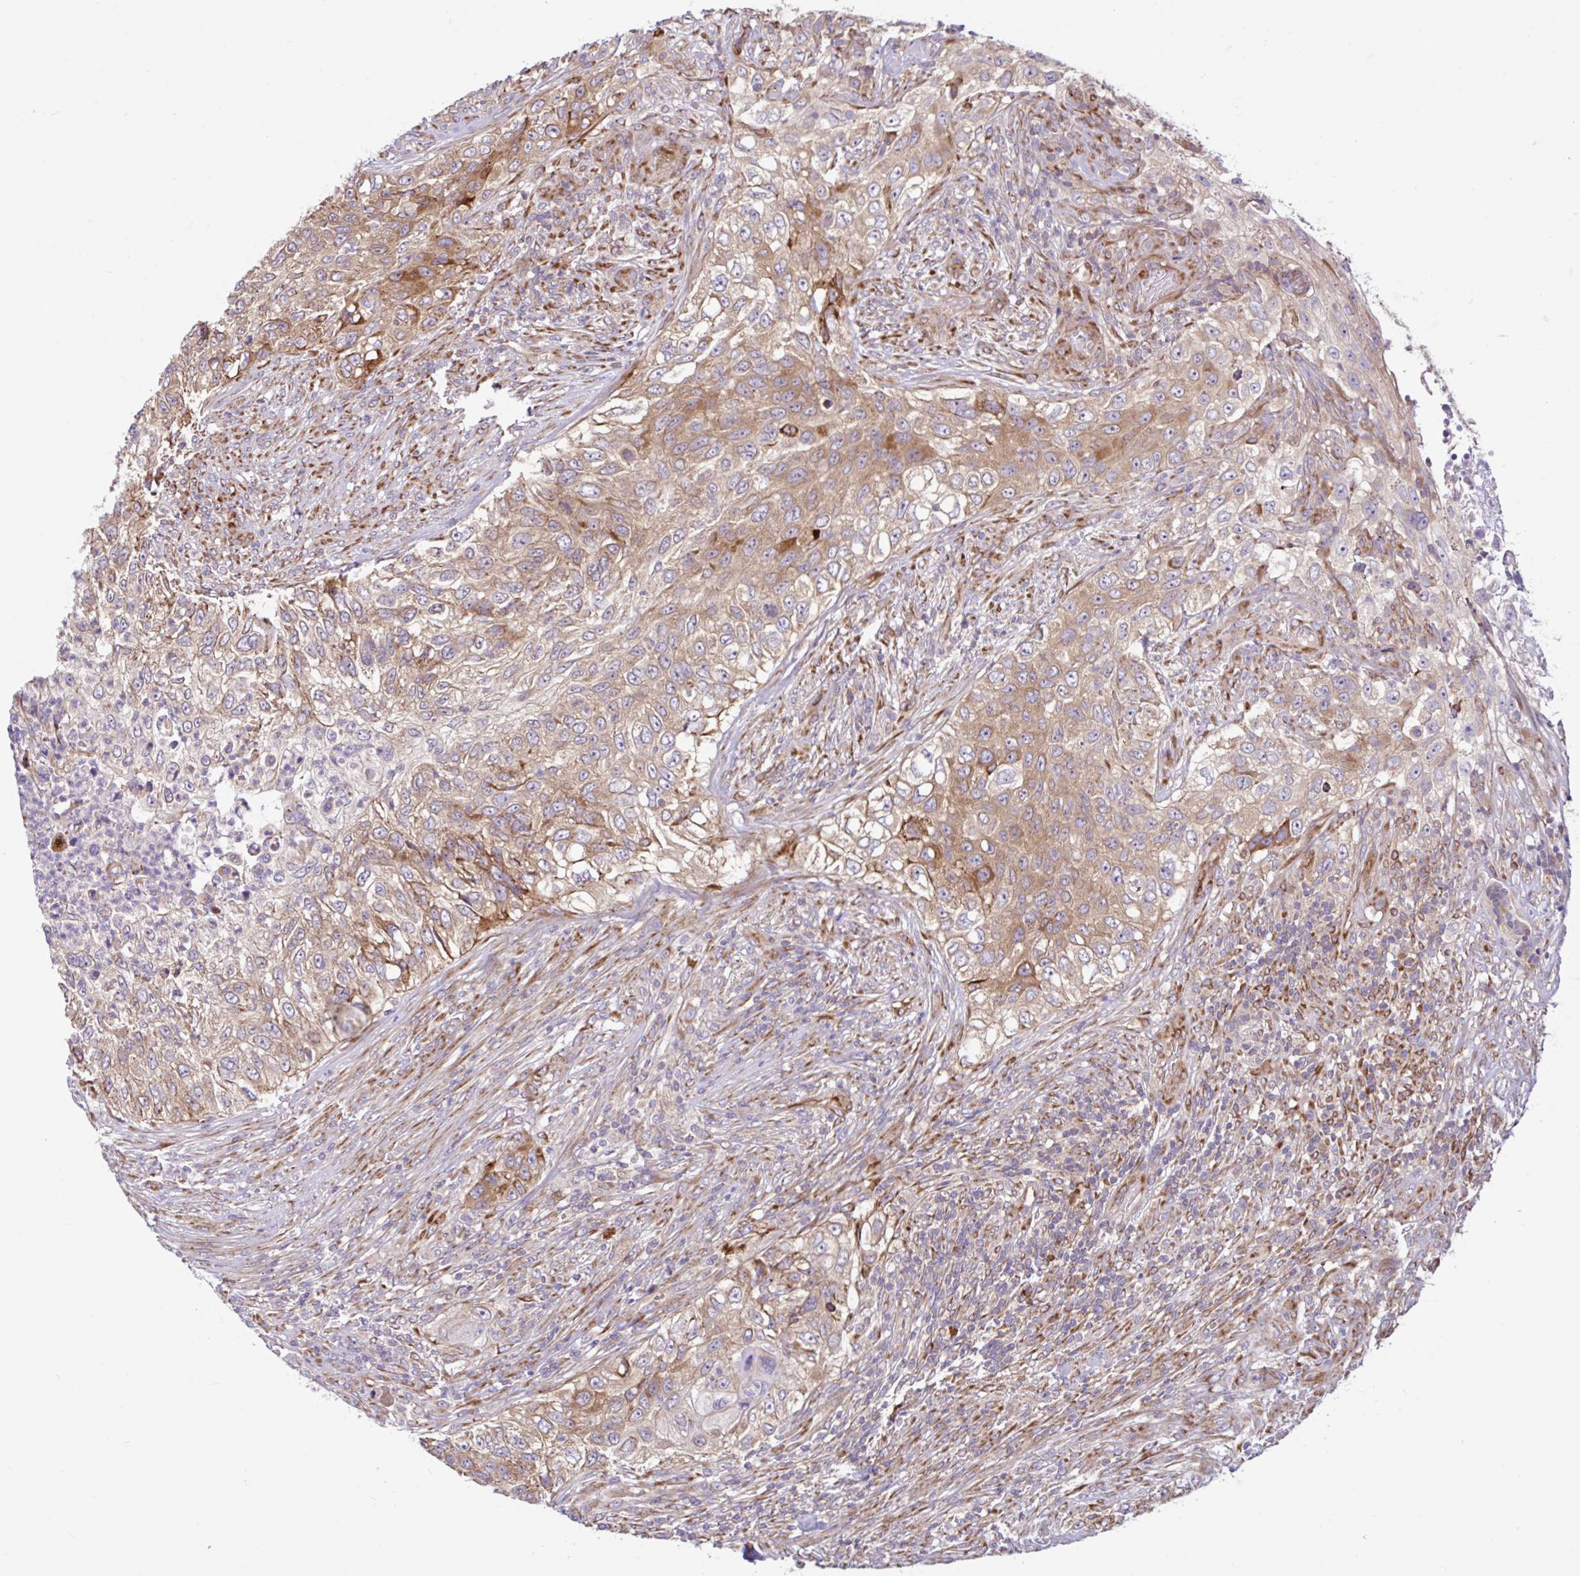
{"staining": {"intensity": "moderate", "quantity": ">75%", "location": "cytoplasmic/membranous"}, "tissue": "urothelial cancer", "cell_type": "Tumor cells", "image_type": "cancer", "snomed": [{"axis": "morphology", "description": "Urothelial carcinoma, High grade"}, {"axis": "topography", "description": "Urinary bladder"}], "caption": "High-power microscopy captured an IHC histopathology image of high-grade urothelial carcinoma, revealing moderate cytoplasmic/membranous expression in approximately >75% of tumor cells. Using DAB (brown) and hematoxylin (blue) stains, captured at high magnification using brightfield microscopy.", "gene": "NTPCR", "patient": {"sex": "female", "age": 60}}